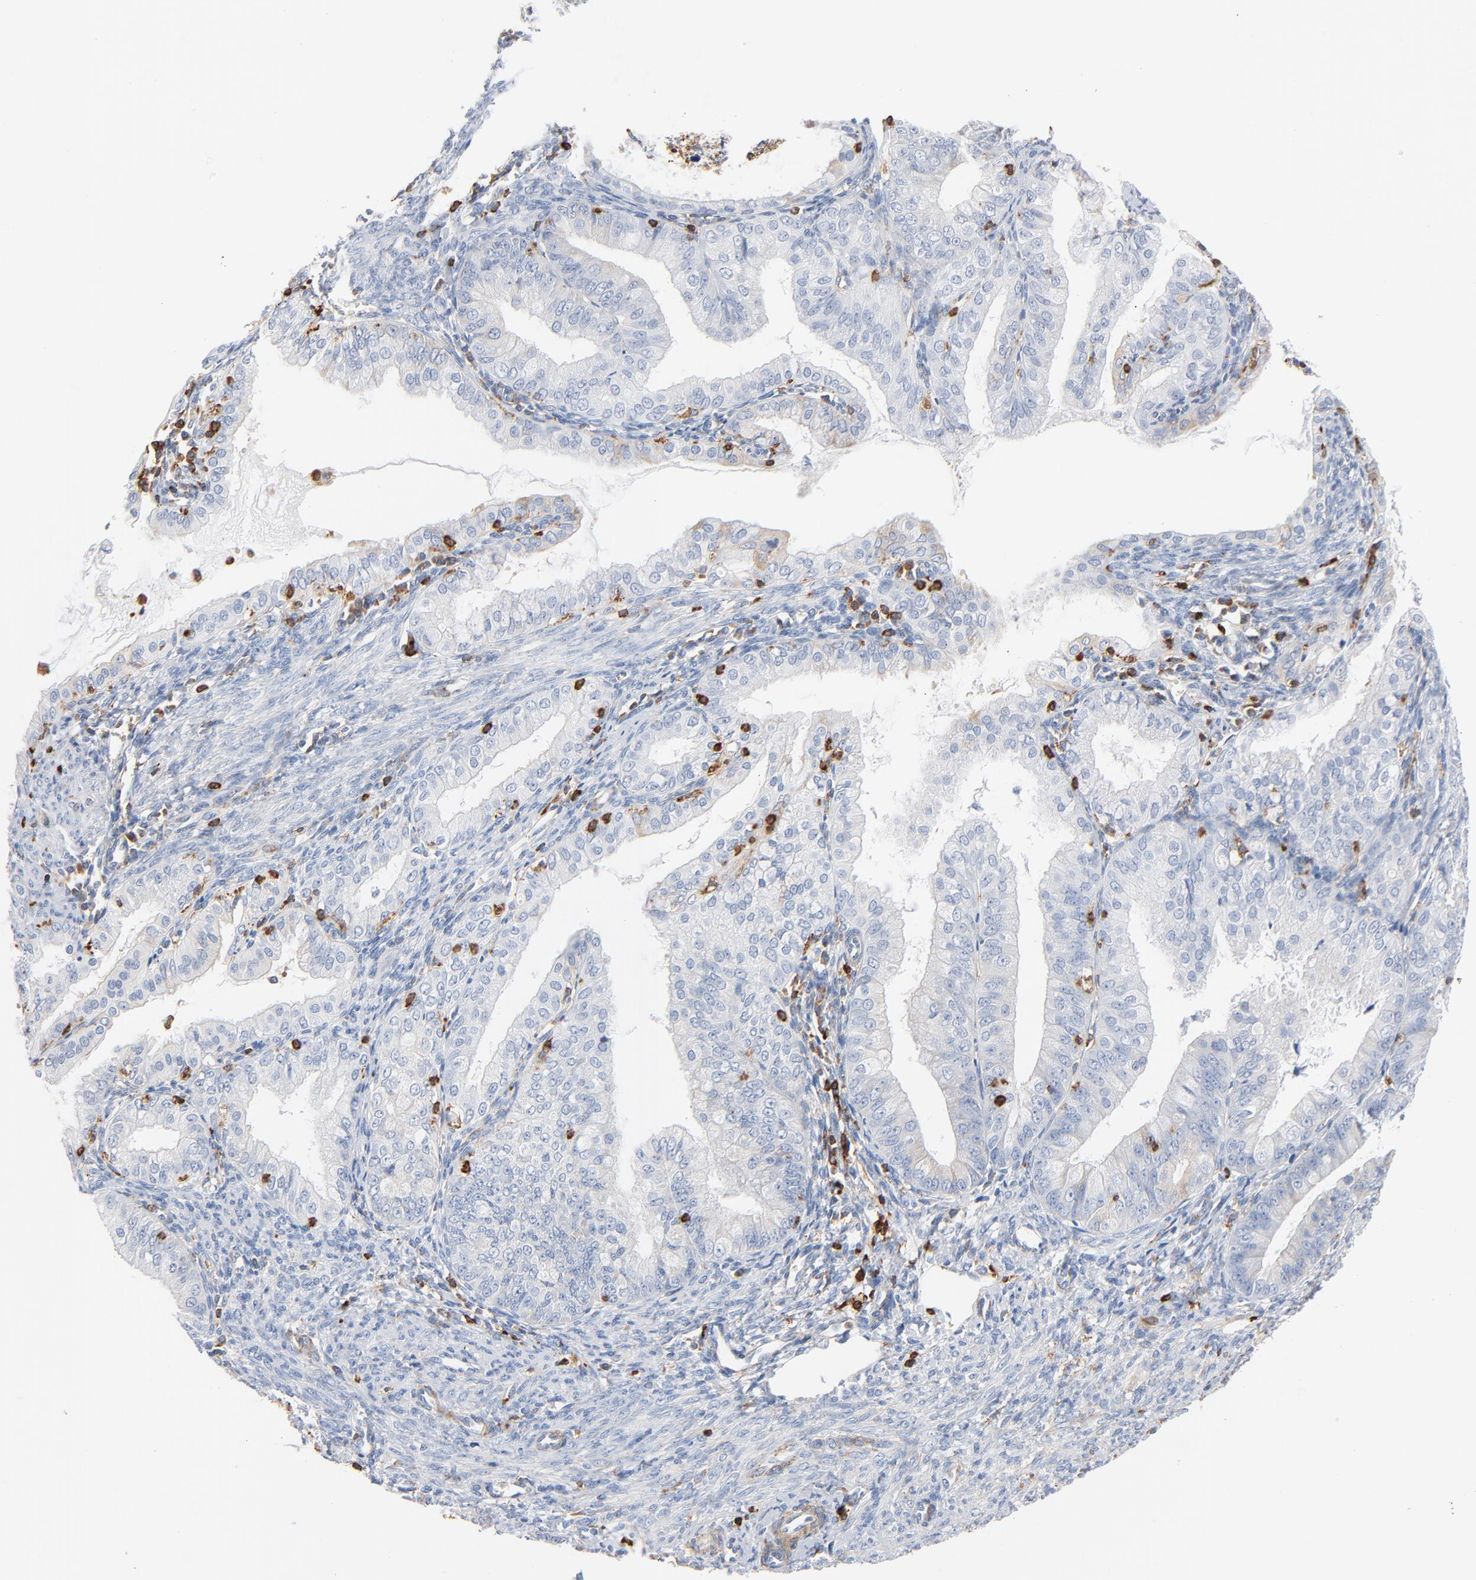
{"staining": {"intensity": "negative", "quantity": "none", "location": "none"}, "tissue": "endometrial cancer", "cell_type": "Tumor cells", "image_type": "cancer", "snomed": [{"axis": "morphology", "description": "Adenocarcinoma, NOS"}, {"axis": "topography", "description": "Endometrium"}], "caption": "Protein analysis of endometrial adenocarcinoma displays no significant staining in tumor cells.", "gene": "SH3KBP1", "patient": {"sex": "female", "age": 76}}